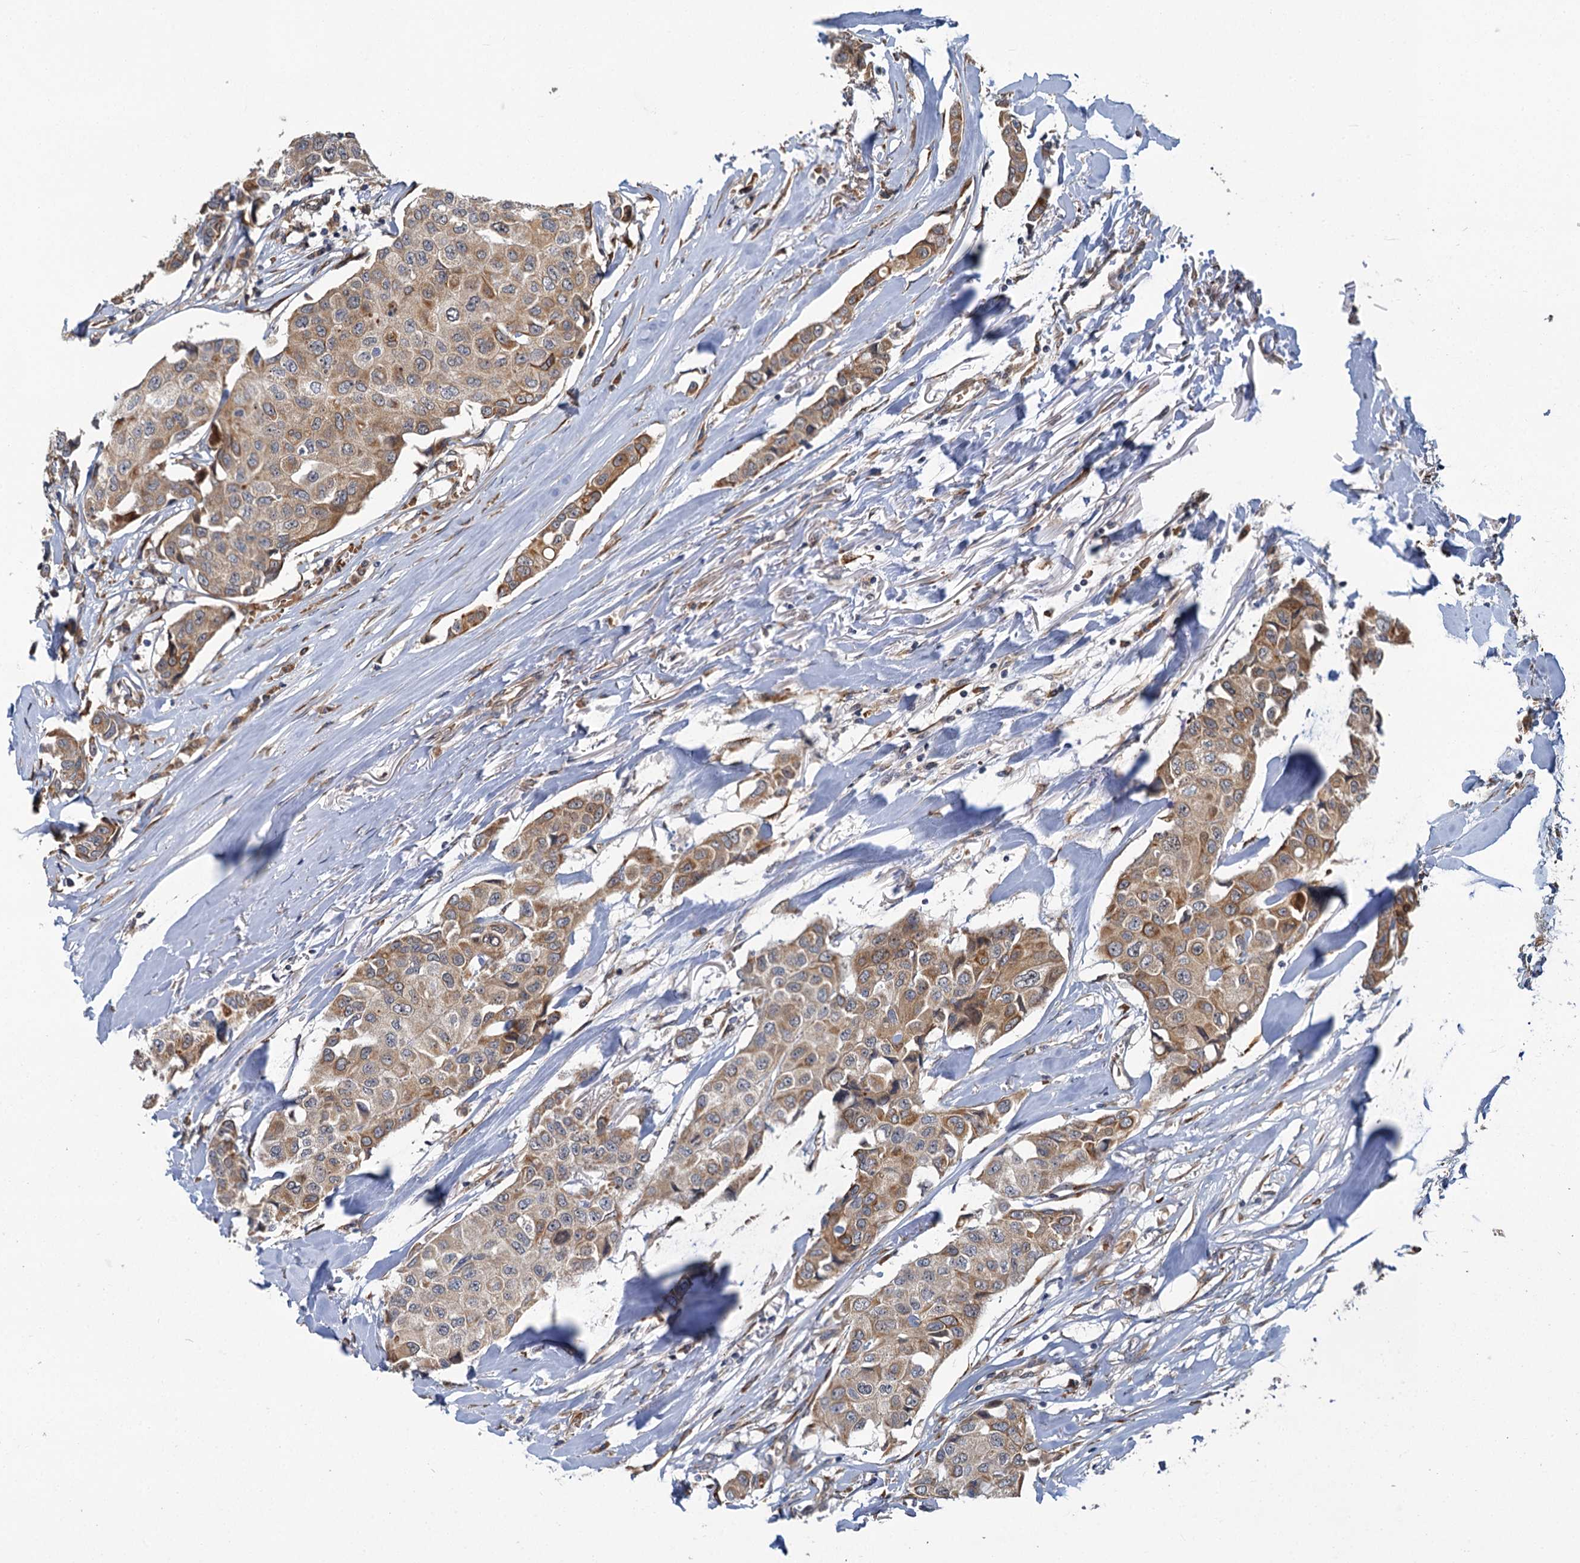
{"staining": {"intensity": "moderate", "quantity": ">75%", "location": "cytoplasmic/membranous"}, "tissue": "breast cancer", "cell_type": "Tumor cells", "image_type": "cancer", "snomed": [{"axis": "morphology", "description": "Duct carcinoma"}, {"axis": "topography", "description": "Breast"}], "caption": "Tumor cells display medium levels of moderate cytoplasmic/membranous staining in about >75% of cells in human breast invasive ductal carcinoma.", "gene": "APBA2", "patient": {"sex": "female", "age": 80}}